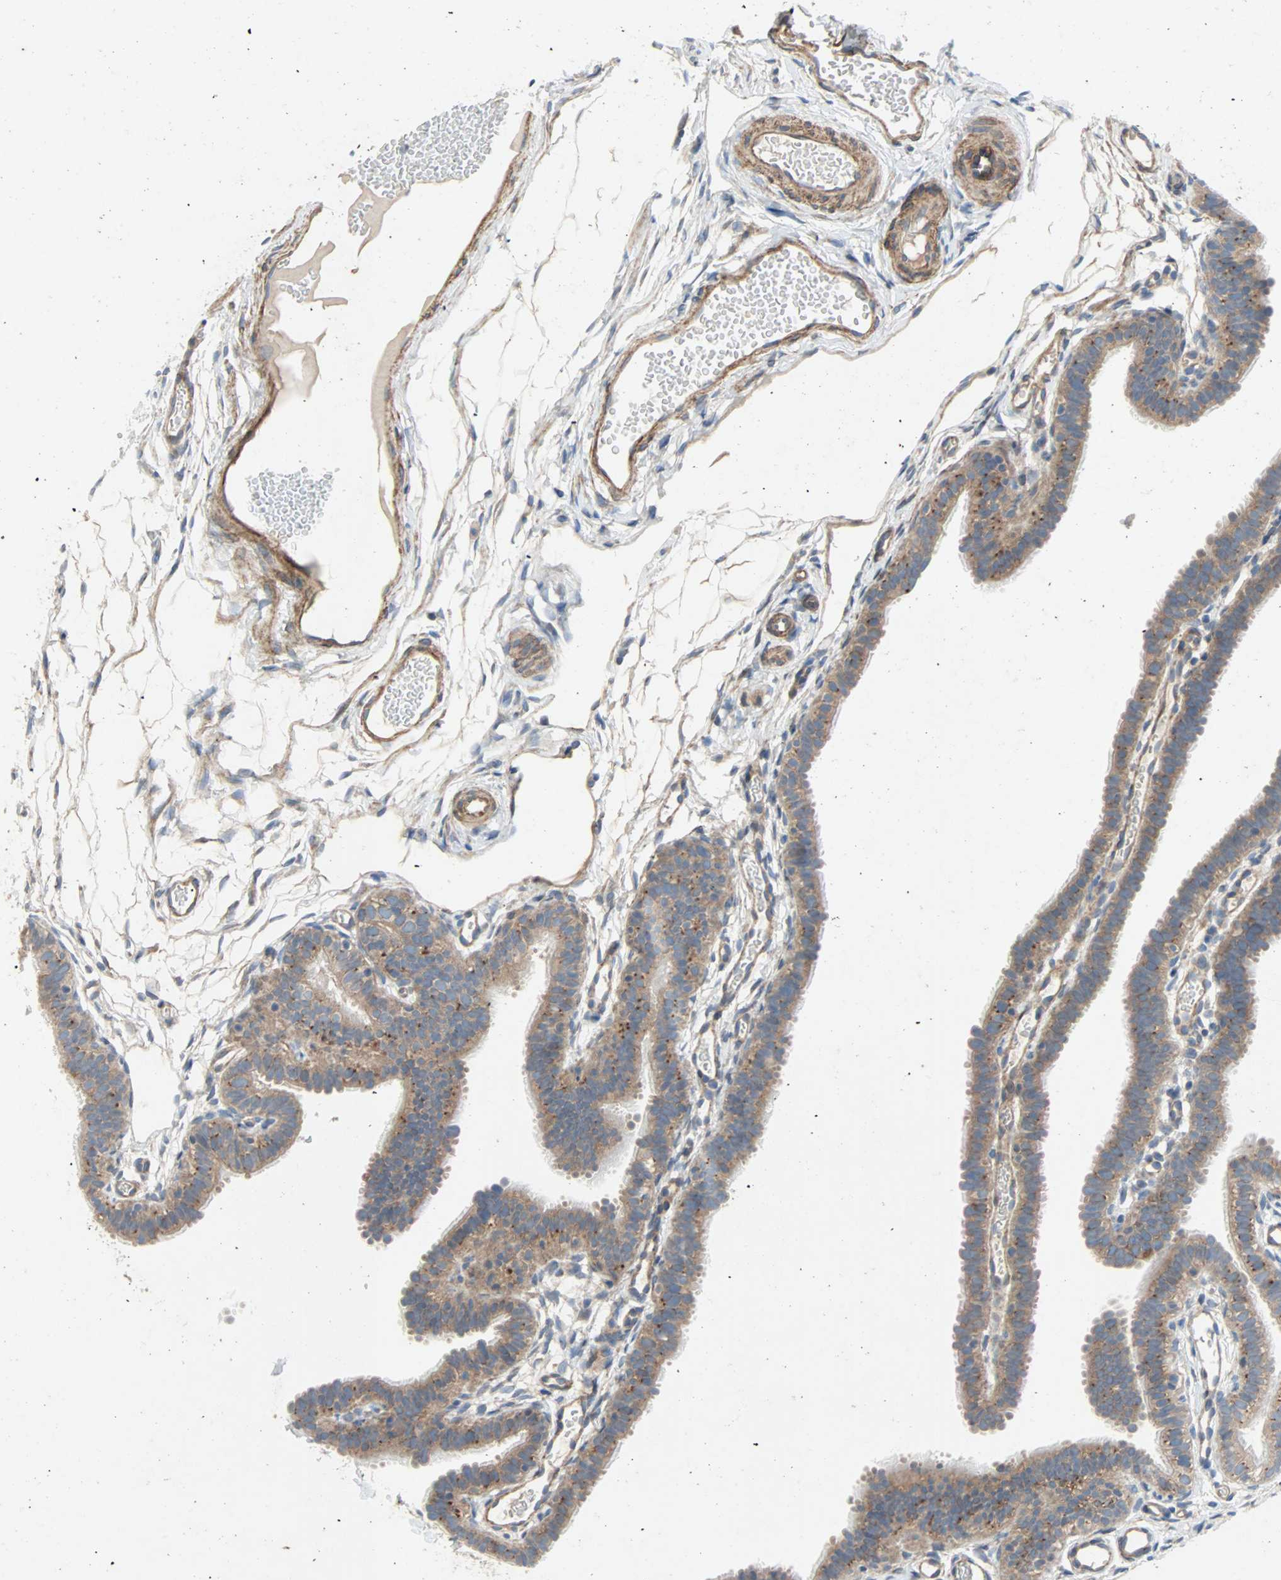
{"staining": {"intensity": "weak", "quantity": ">75%", "location": "cytoplasmic/membranous"}, "tissue": "fallopian tube", "cell_type": "Glandular cells", "image_type": "normal", "snomed": [{"axis": "morphology", "description": "Normal tissue, NOS"}, {"axis": "topography", "description": "Fallopian tube"}, {"axis": "topography", "description": "Placenta"}], "caption": "IHC of normal human fallopian tube demonstrates low levels of weak cytoplasmic/membranous expression in about >75% of glandular cells. The staining was performed using DAB to visualize the protein expression in brown, while the nuclei were stained in blue with hematoxylin (Magnification: 20x).", "gene": "XYLT1", "patient": {"sex": "female", "age": 34}}